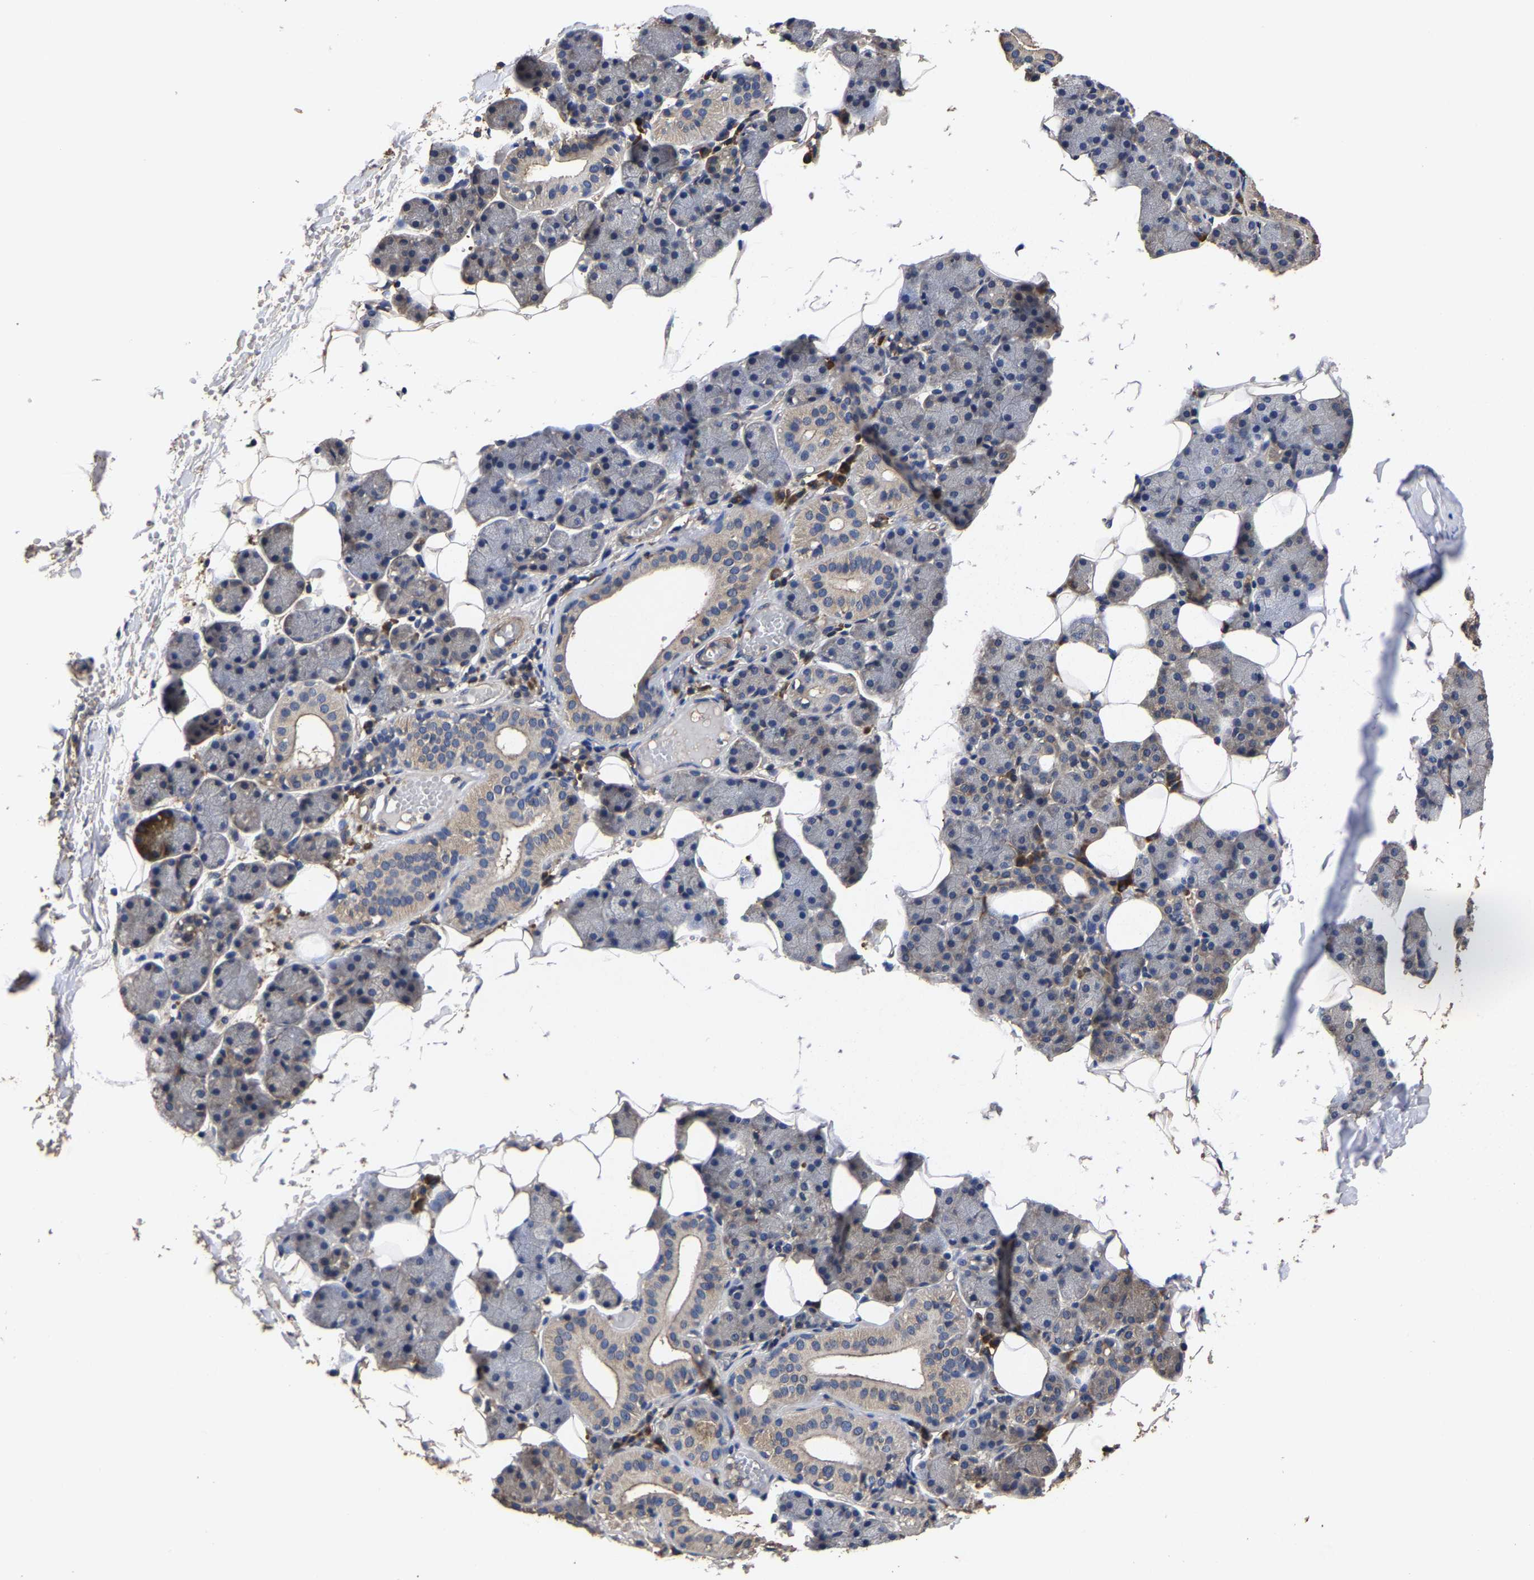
{"staining": {"intensity": "moderate", "quantity": "<25%", "location": "cytoplasmic/membranous"}, "tissue": "salivary gland", "cell_type": "Glandular cells", "image_type": "normal", "snomed": [{"axis": "morphology", "description": "Normal tissue, NOS"}, {"axis": "topography", "description": "Salivary gland"}], "caption": "Immunohistochemistry staining of unremarkable salivary gland, which reveals low levels of moderate cytoplasmic/membranous expression in about <25% of glandular cells indicating moderate cytoplasmic/membranous protein staining. The staining was performed using DAB (brown) for protein detection and nuclei were counterstained in hematoxylin (blue).", "gene": "ITCH", "patient": {"sex": "female", "age": 33}}